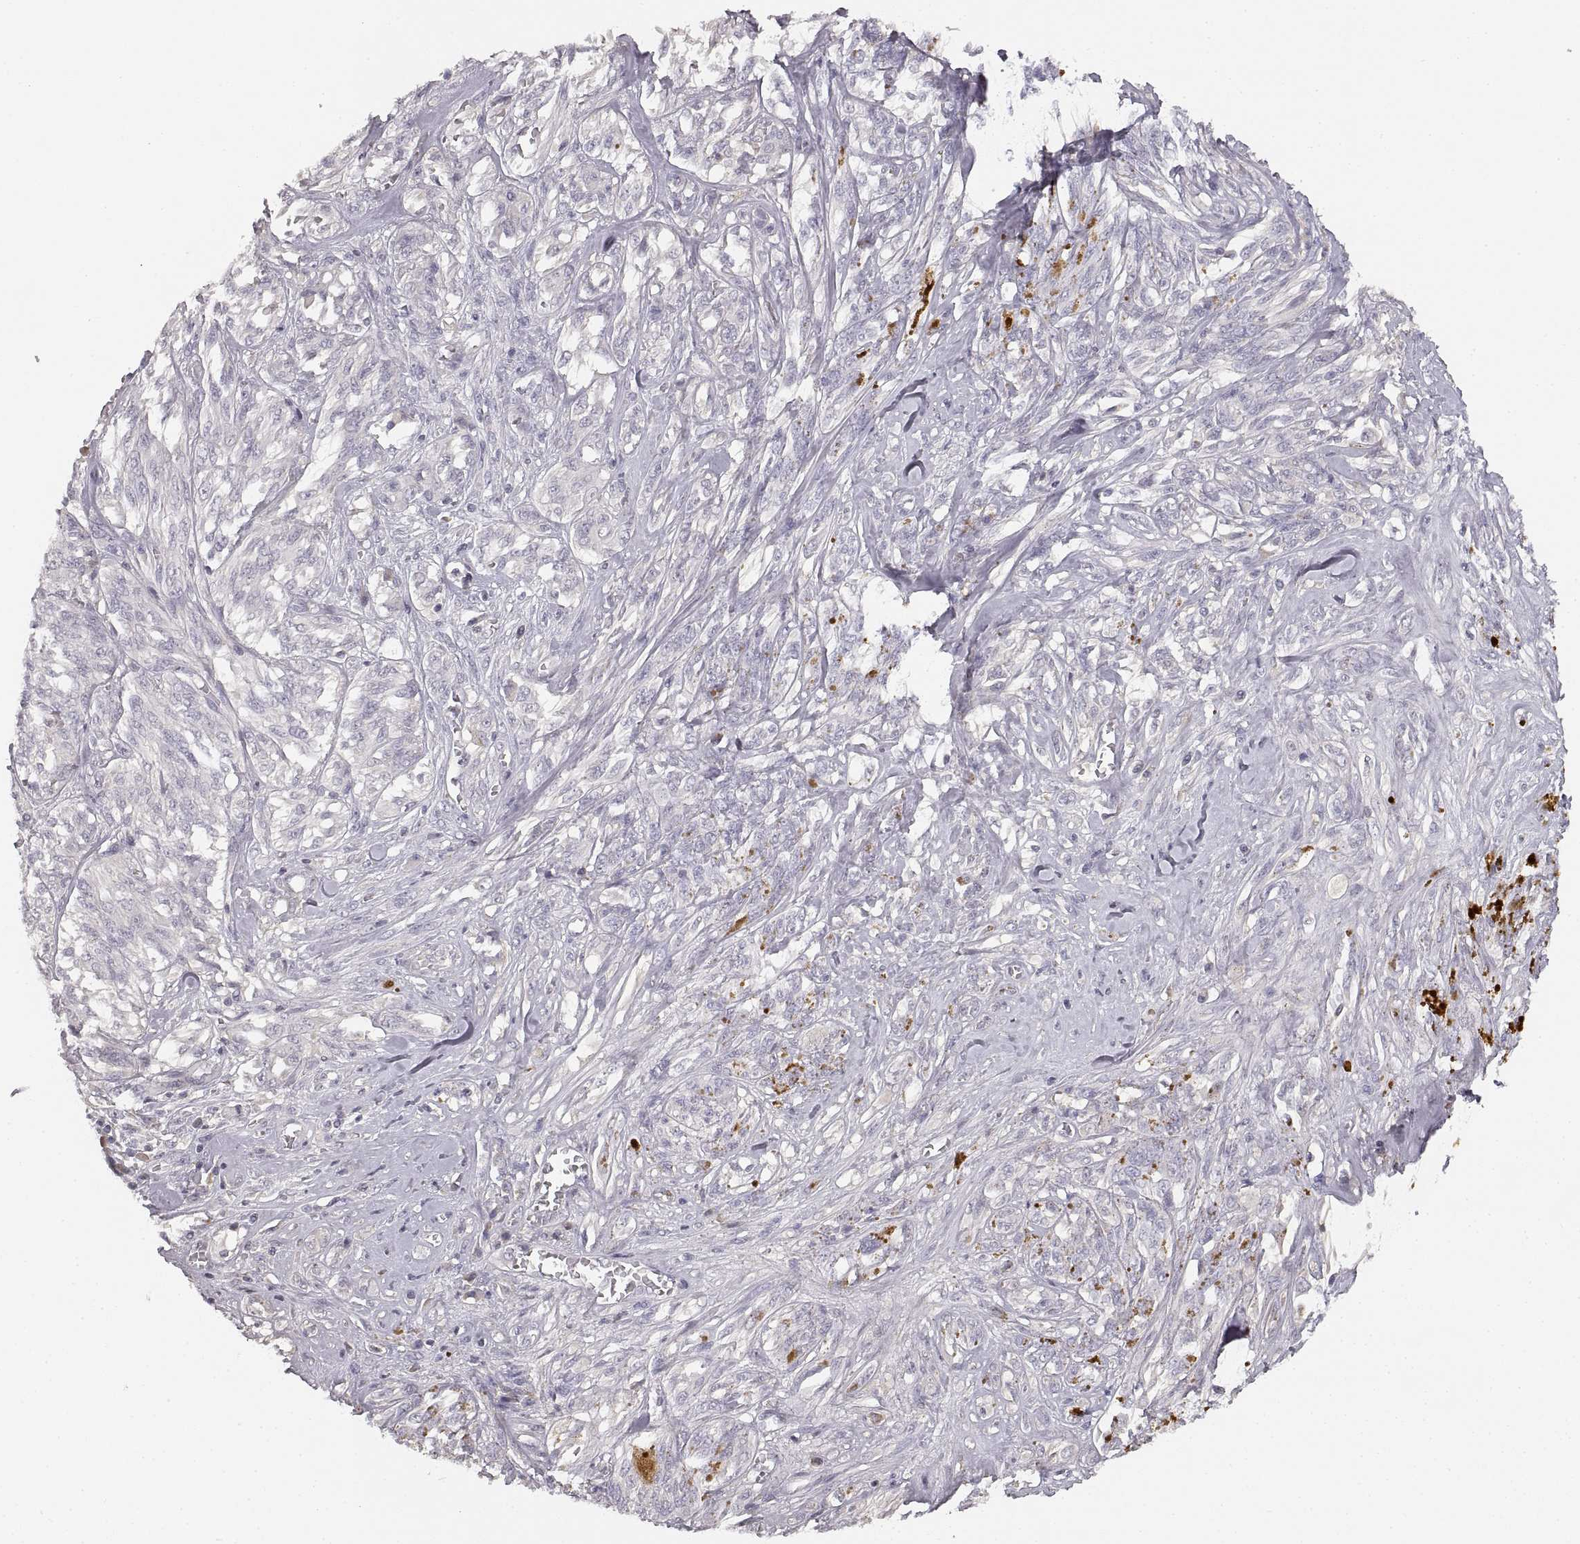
{"staining": {"intensity": "negative", "quantity": "none", "location": "none"}, "tissue": "melanoma", "cell_type": "Tumor cells", "image_type": "cancer", "snomed": [{"axis": "morphology", "description": "Malignant melanoma, NOS"}, {"axis": "topography", "description": "Skin"}], "caption": "Histopathology image shows no significant protein staining in tumor cells of melanoma.", "gene": "RUNDC3A", "patient": {"sex": "female", "age": 91}}